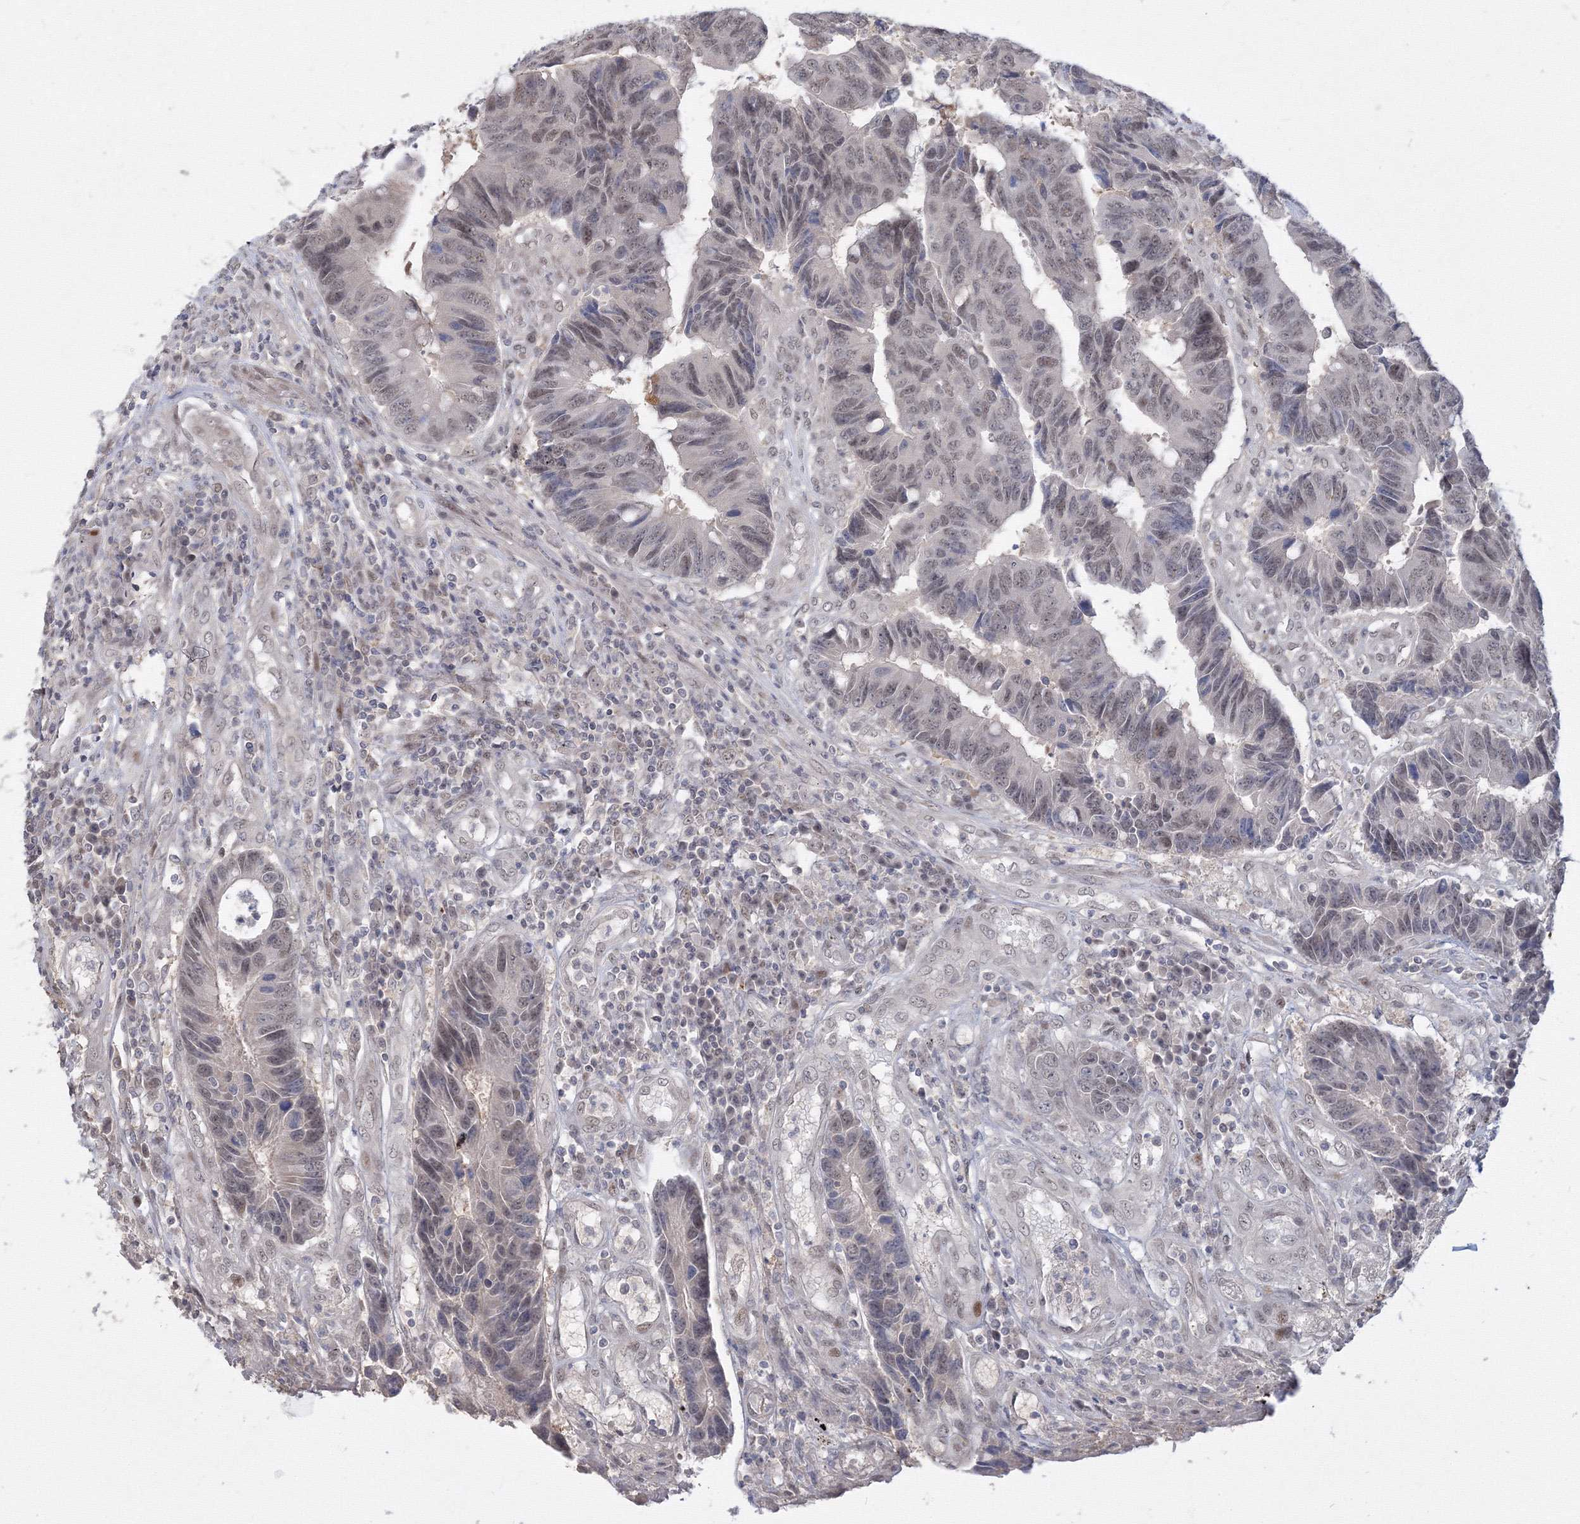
{"staining": {"intensity": "weak", "quantity": "25%-75%", "location": "nuclear"}, "tissue": "colorectal cancer", "cell_type": "Tumor cells", "image_type": "cancer", "snomed": [{"axis": "morphology", "description": "Adenocarcinoma, NOS"}, {"axis": "topography", "description": "Rectum"}], "caption": "Human colorectal cancer (adenocarcinoma) stained with a protein marker displays weak staining in tumor cells.", "gene": "COPS4", "patient": {"sex": "male", "age": 84}}